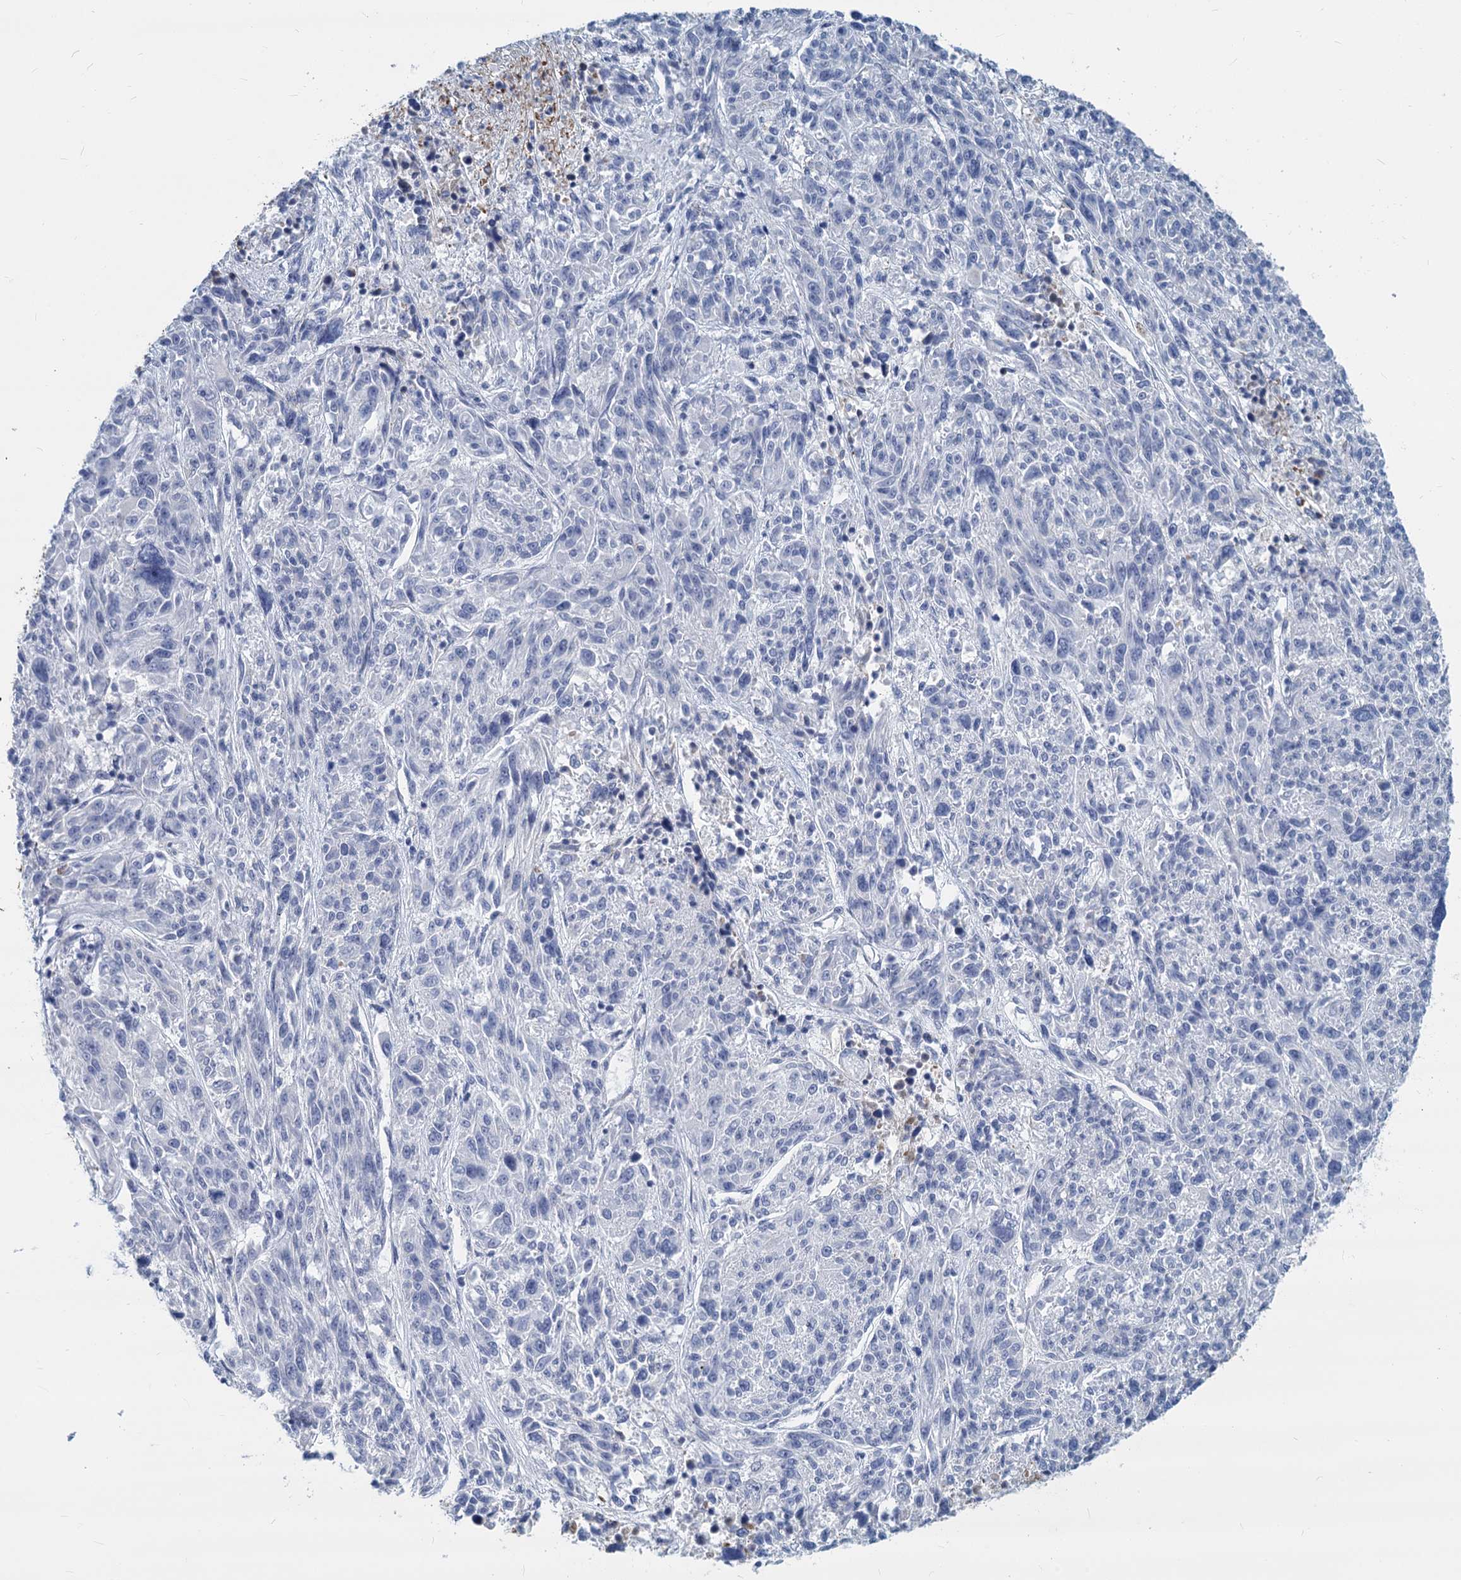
{"staining": {"intensity": "negative", "quantity": "none", "location": "none"}, "tissue": "melanoma", "cell_type": "Tumor cells", "image_type": "cancer", "snomed": [{"axis": "morphology", "description": "Malignant melanoma, NOS"}, {"axis": "topography", "description": "Skin"}], "caption": "Immunohistochemistry histopathology image of neoplastic tissue: human malignant melanoma stained with DAB displays no significant protein expression in tumor cells. Nuclei are stained in blue.", "gene": "GSTM3", "patient": {"sex": "male", "age": 53}}